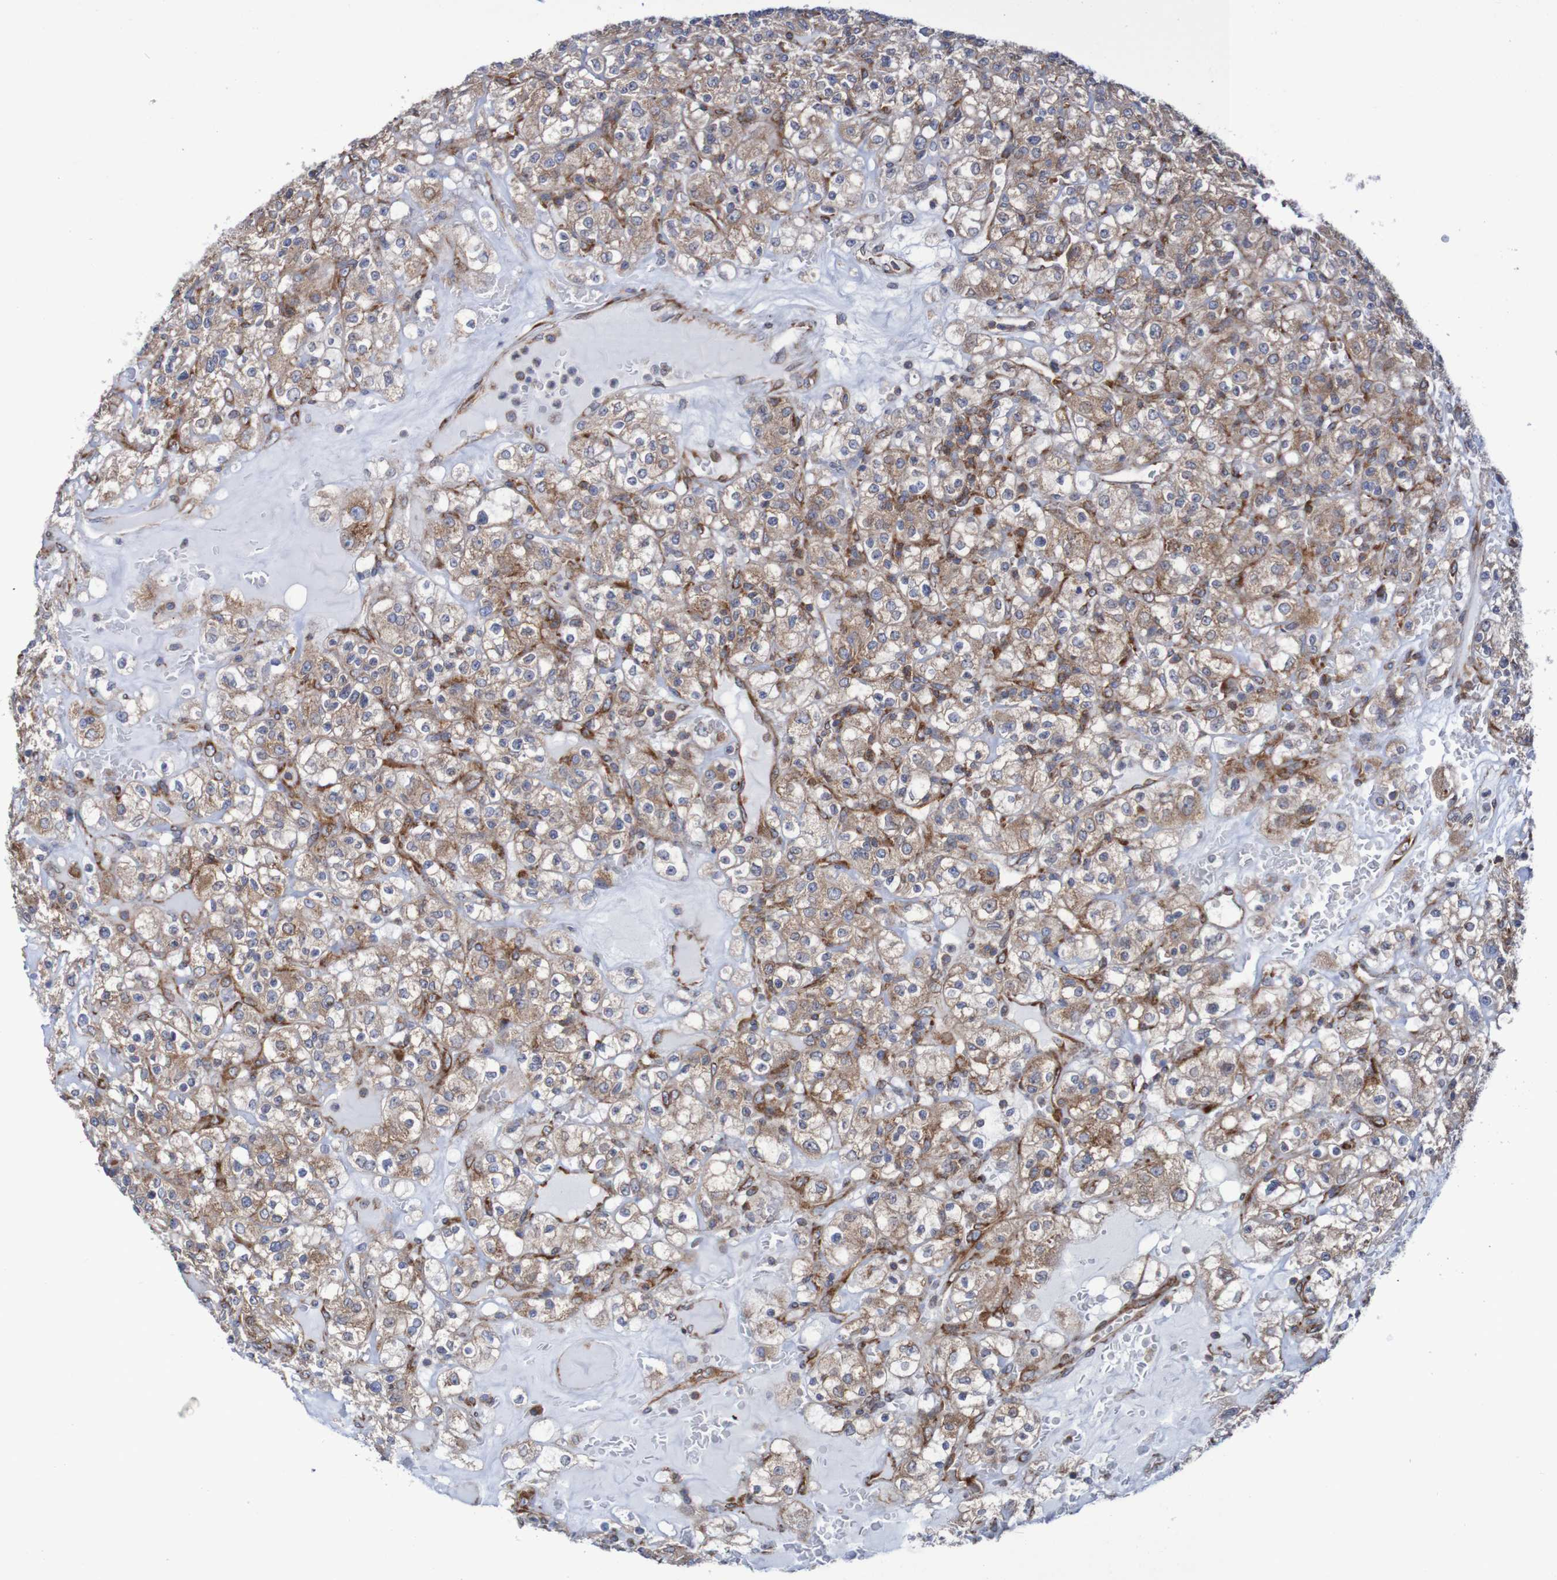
{"staining": {"intensity": "moderate", "quantity": ">75%", "location": "cytoplasmic/membranous"}, "tissue": "renal cancer", "cell_type": "Tumor cells", "image_type": "cancer", "snomed": [{"axis": "morphology", "description": "Normal tissue, NOS"}, {"axis": "morphology", "description": "Adenocarcinoma, NOS"}, {"axis": "topography", "description": "Kidney"}], "caption": "Moderate cytoplasmic/membranous protein staining is appreciated in approximately >75% of tumor cells in renal cancer.", "gene": "FXR2", "patient": {"sex": "female", "age": 72}}